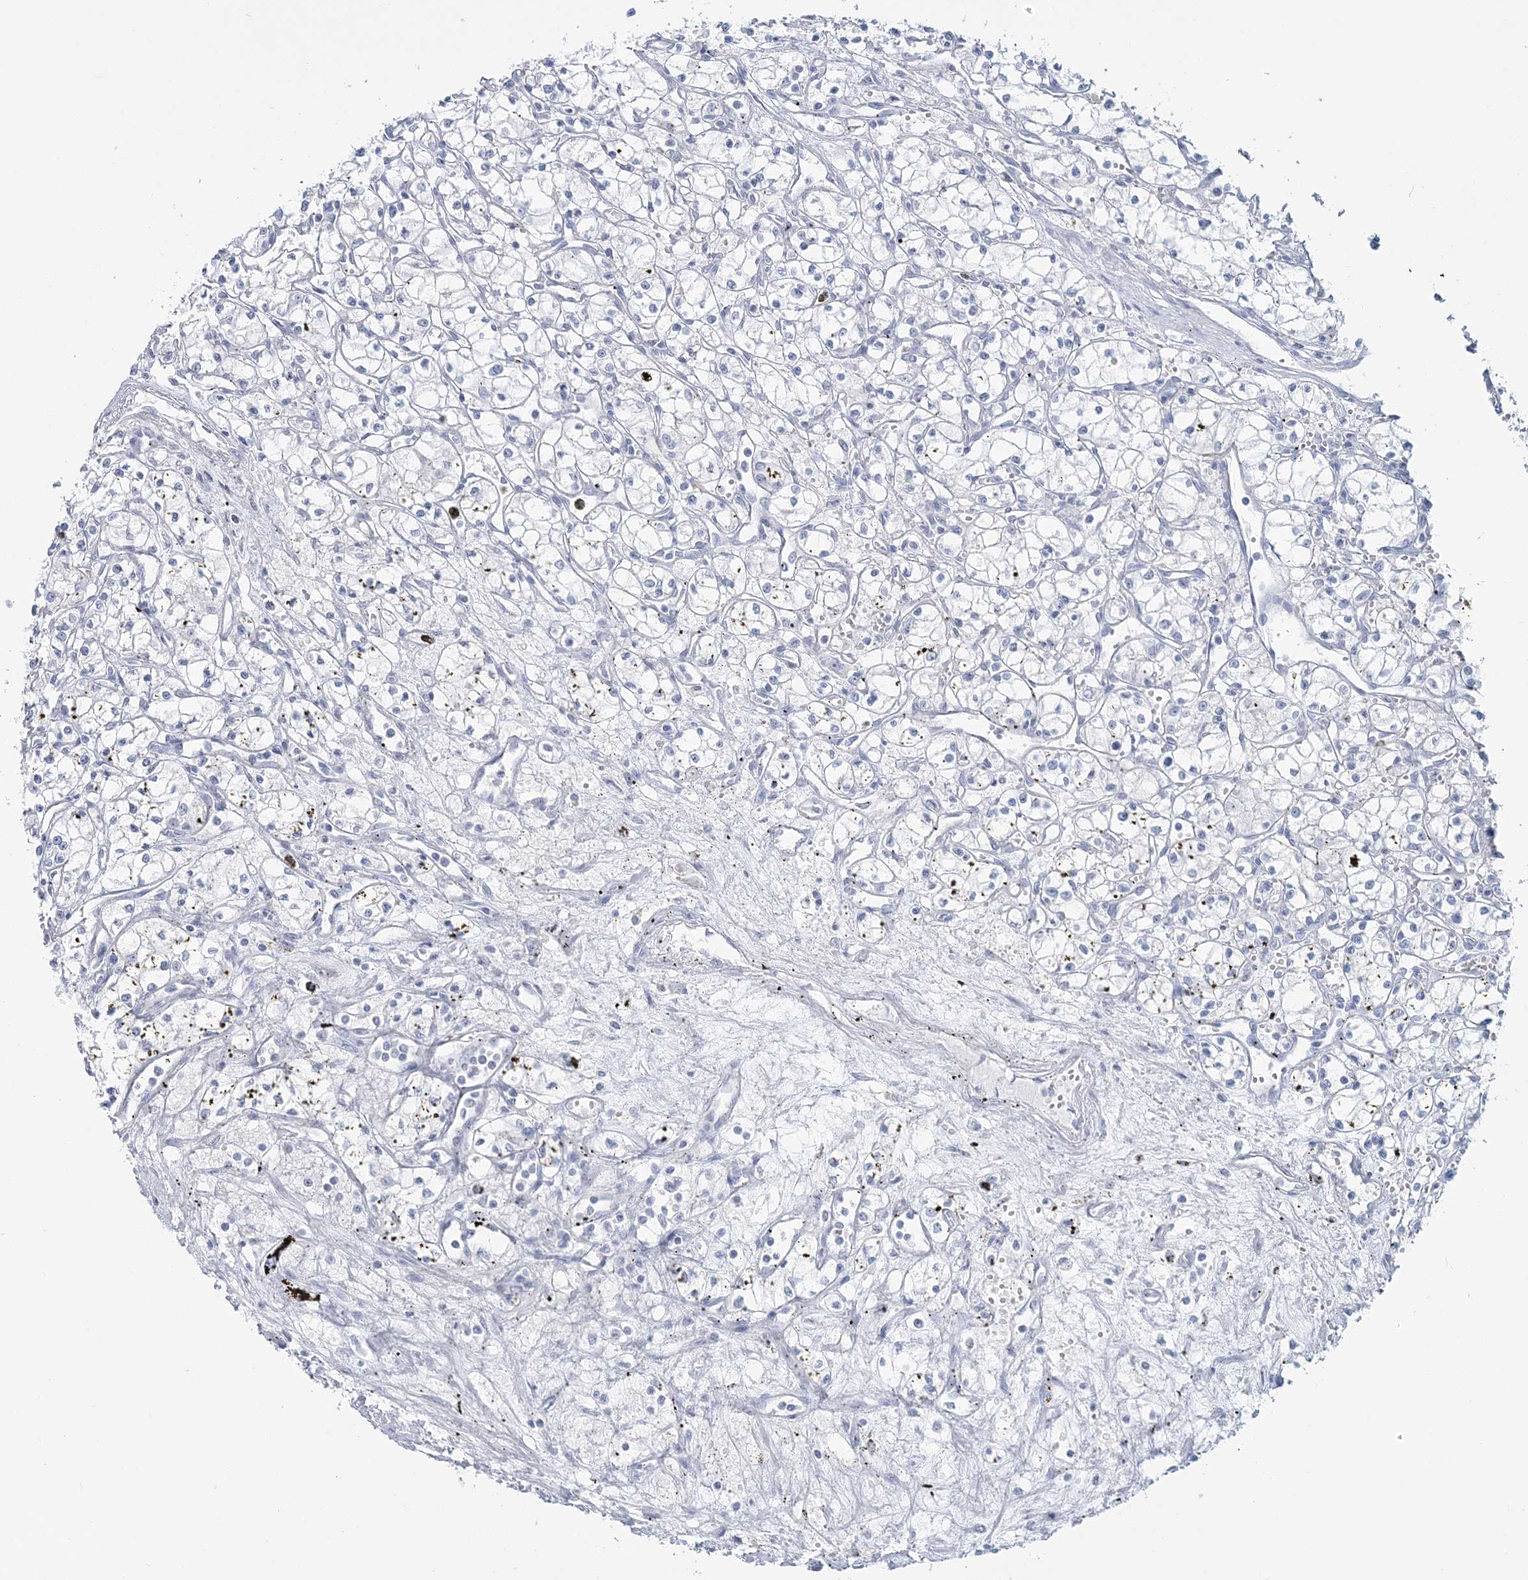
{"staining": {"intensity": "negative", "quantity": "none", "location": "none"}, "tissue": "renal cancer", "cell_type": "Tumor cells", "image_type": "cancer", "snomed": [{"axis": "morphology", "description": "Adenocarcinoma, NOS"}, {"axis": "topography", "description": "Kidney"}], "caption": "DAB (3,3'-diaminobenzidine) immunohistochemical staining of renal cancer shows no significant positivity in tumor cells.", "gene": "CYP3A4", "patient": {"sex": "male", "age": 59}}